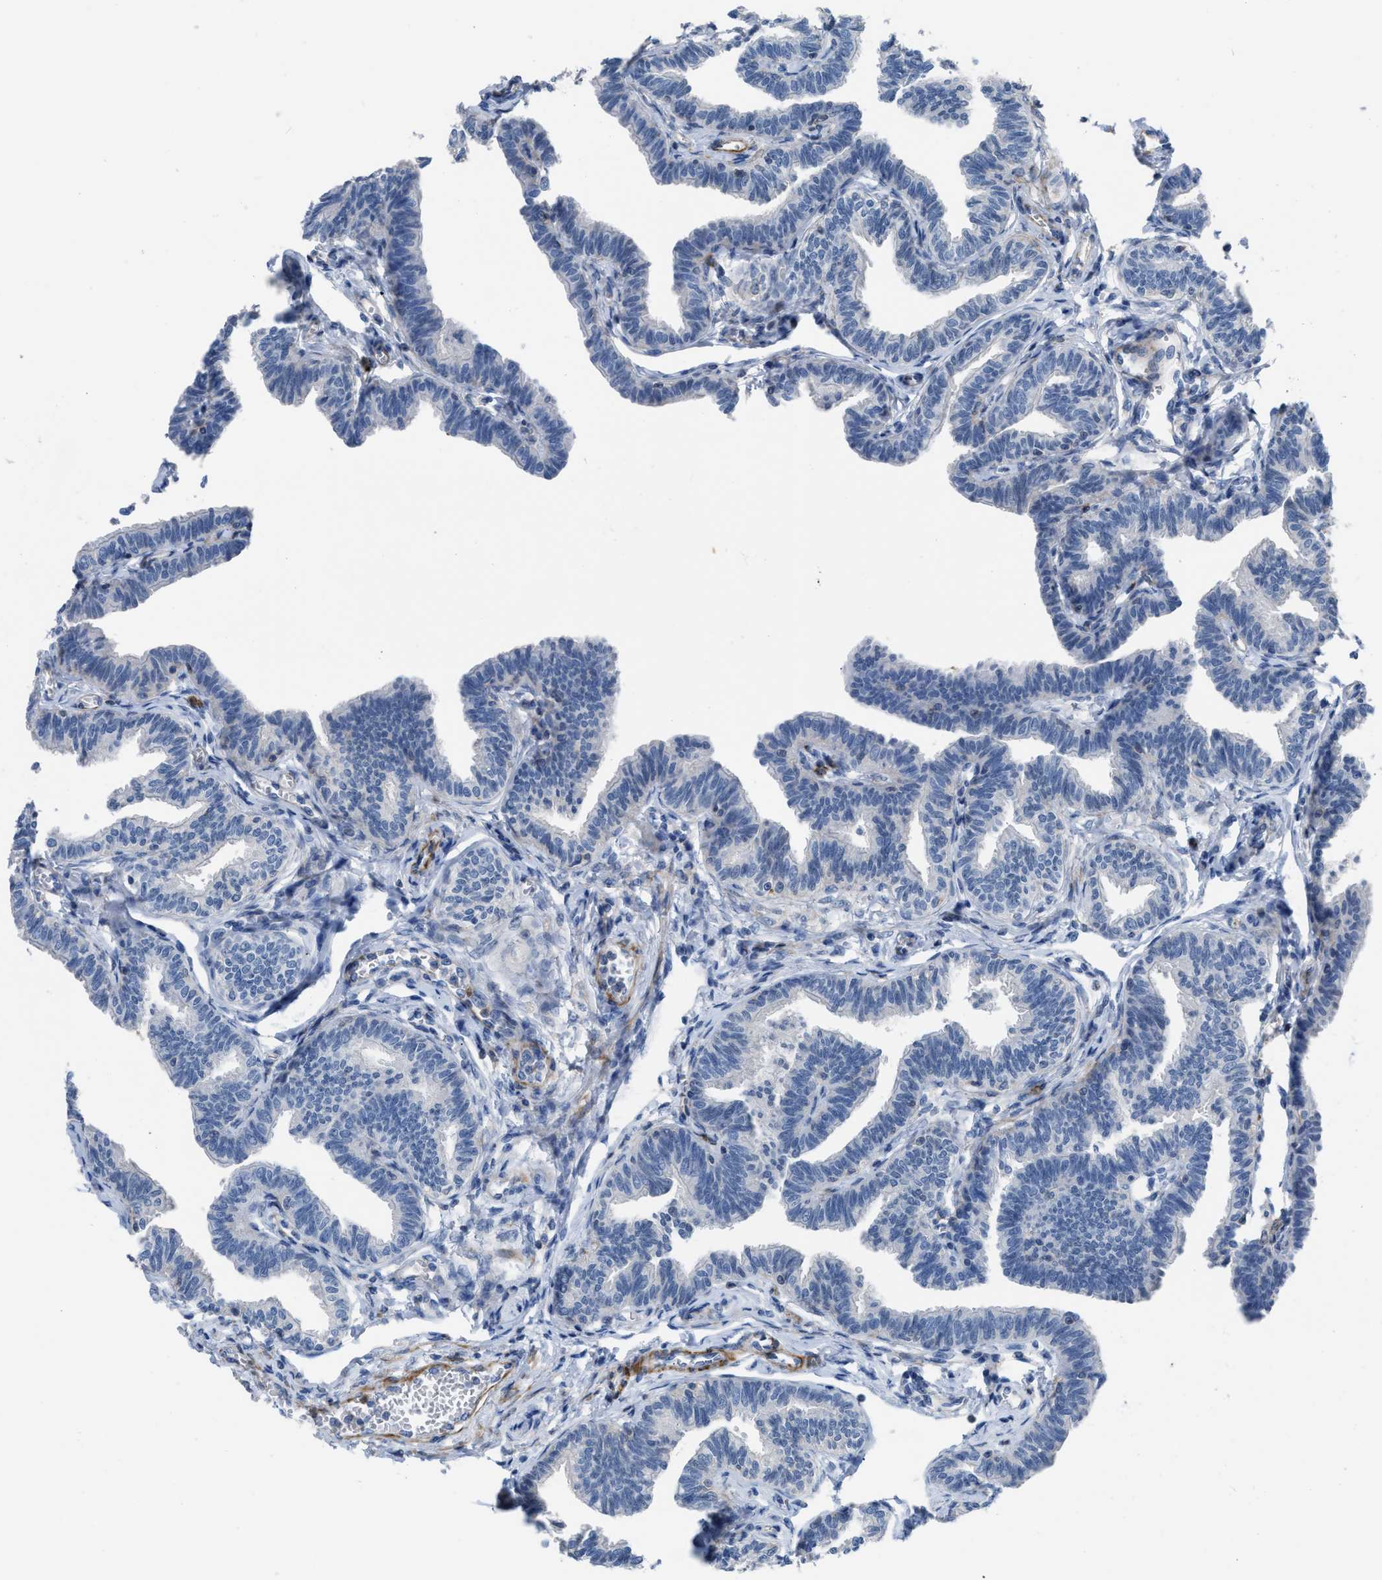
{"staining": {"intensity": "negative", "quantity": "none", "location": "none"}, "tissue": "fallopian tube", "cell_type": "Glandular cells", "image_type": "normal", "snomed": [{"axis": "morphology", "description": "Normal tissue, NOS"}, {"axis": "topography", "description": "Fallopian tube"}, {"axis": "topography", "description": "Ovary"}], "caption": "High power microscopy micrograph of an IHC histopathology image of unremarkable fallopian tube, revealing no significant staining in glandular cells.", "gene": "PRMT2", "patient": {"sex": "female", "age": 23}}